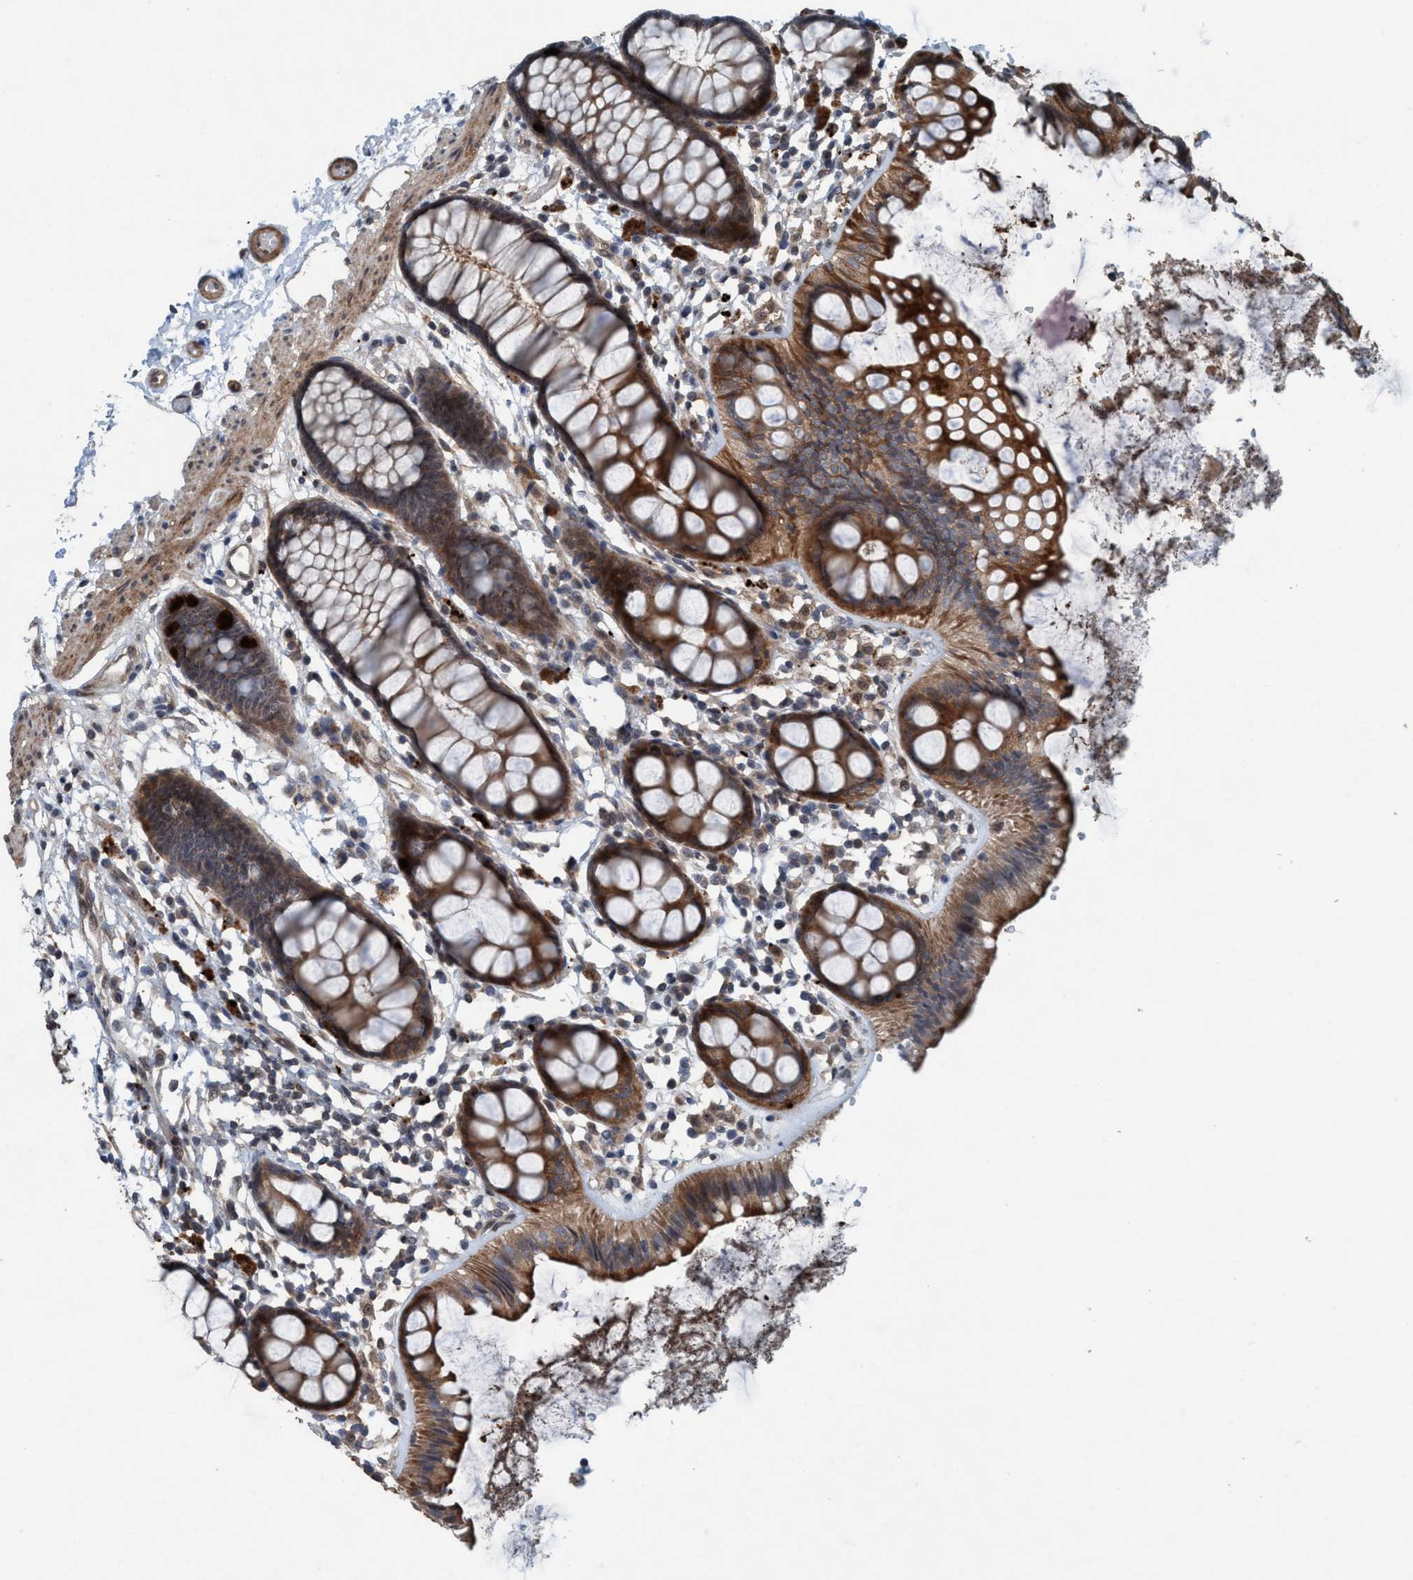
{"staining": {"intensity": "strong", "quantity": ">75%", "location": "cytoplasmic/membranous"}, "tissue": "rectum", "cell_type": "Glandular cells", "image_type": "normal", "snomed": [{"axis": "morphology", "description": "Normal tissue, NOS"}, {"axis": "topography", "description": "Rectum"}], "caption": "A high-resolution micrograph shows IHC staining of unremarkable rectum, which displays strong cytoplasmic/membranous positivity in approximately >75% of glandular cells.", "gene": "NISCH", "patient": {"sex": "female", "age": 66}}